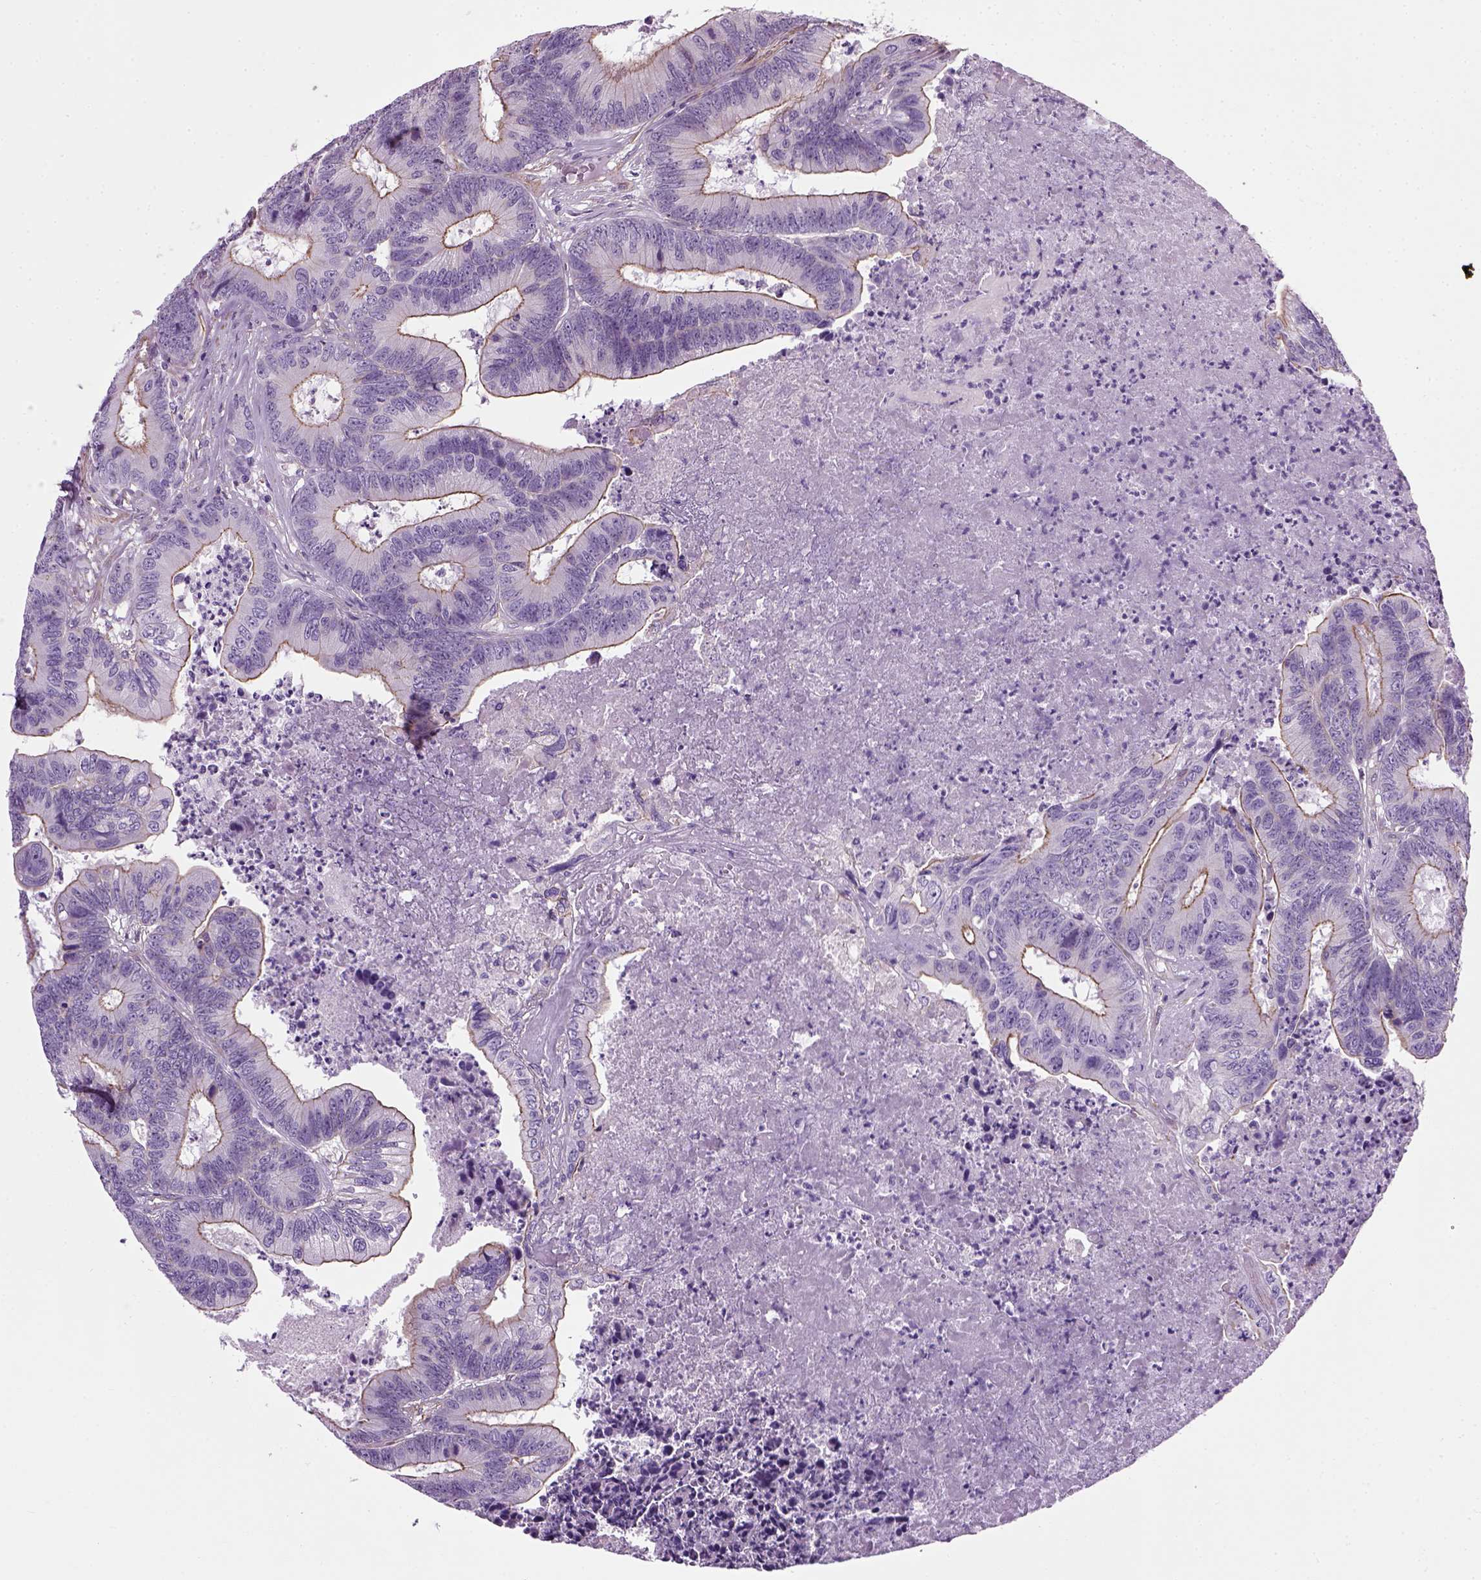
{"staining": {"intensity": "weak", "quantity": "25%-75%", "location": "cytoplasmic/membranous"}, "tissue": "colorectal cancer", "cell_type": "Tumor cells", "image_type": "cancer", "snomed": [{"axis": "morphology", "description": "Adenocarcinoma, NOS"}, {"axis": "topography", "description": "Colon"}], "caption": "Protein staining by IHC exhibits weak cytoplasmic/membranous positivity in about 25%-75% of tumor cells in colorectal adenocarcinoma.", "gene": "FAM161A", "patient": {"sex": "male", "age": 84}}